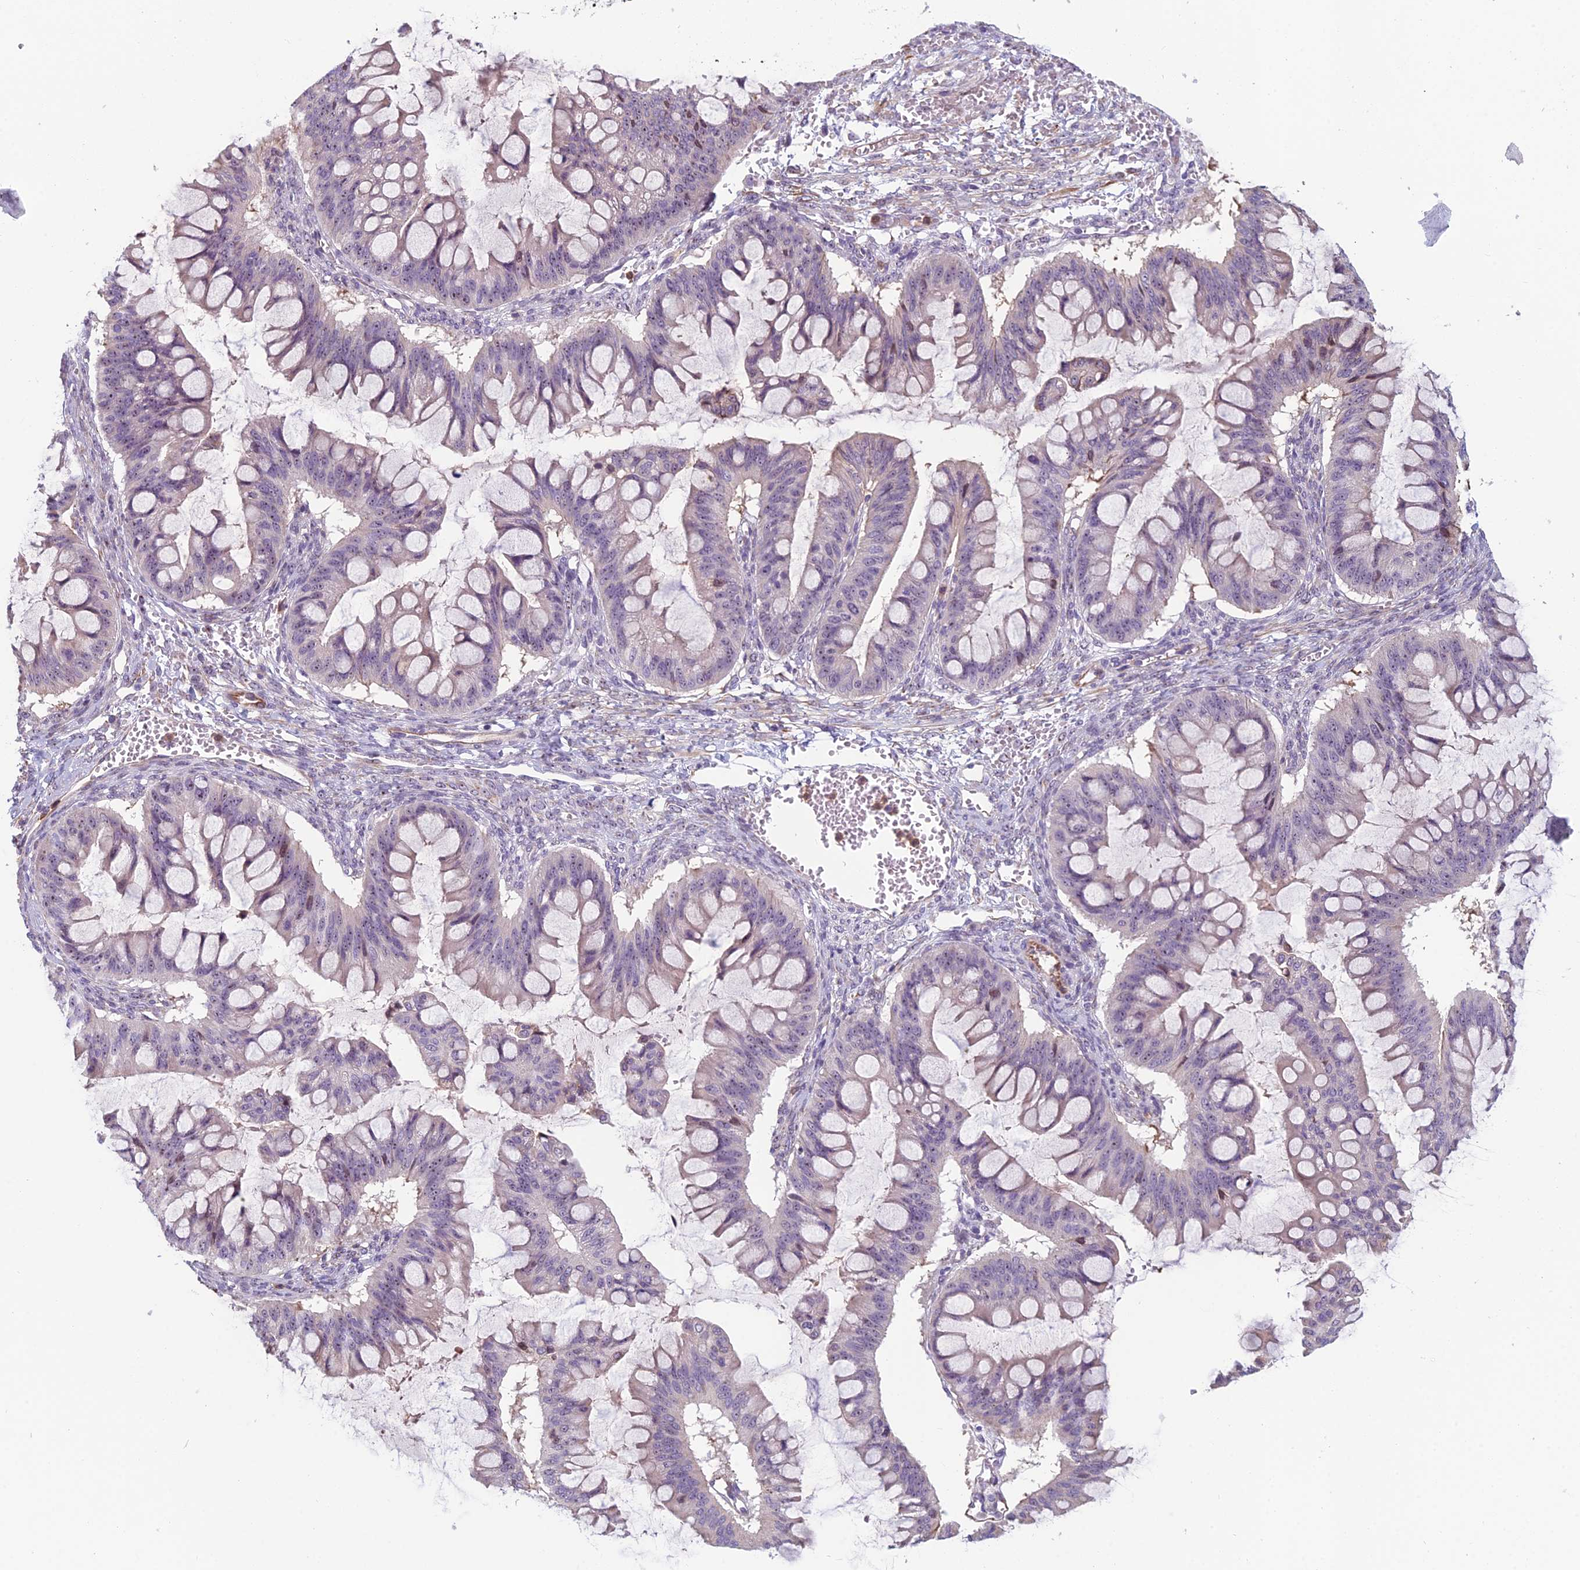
{"staining": {"intensity": "weak", "quantity": "25%-75%", "location": "cytoplasmic/membranous,nuclear"}, "tissue": "ovarian cancer", "cell_type": "Tumor cells", "image_type": "cancer", "snomed": [{"axis": "morphology", "description": "Cystadenocarcinoma, mucinous, NOS"}, {"axis": "topography", "description": "Ovary"}], "caption": "Protein expression analysis of human ovarian cancer reveals weak cytoplasmic/membranous and nuclear expression in approximately 25%-75% of tumor cells.", "gene": "NOC2L", "patient": {"sex": "female", "age": 73}}